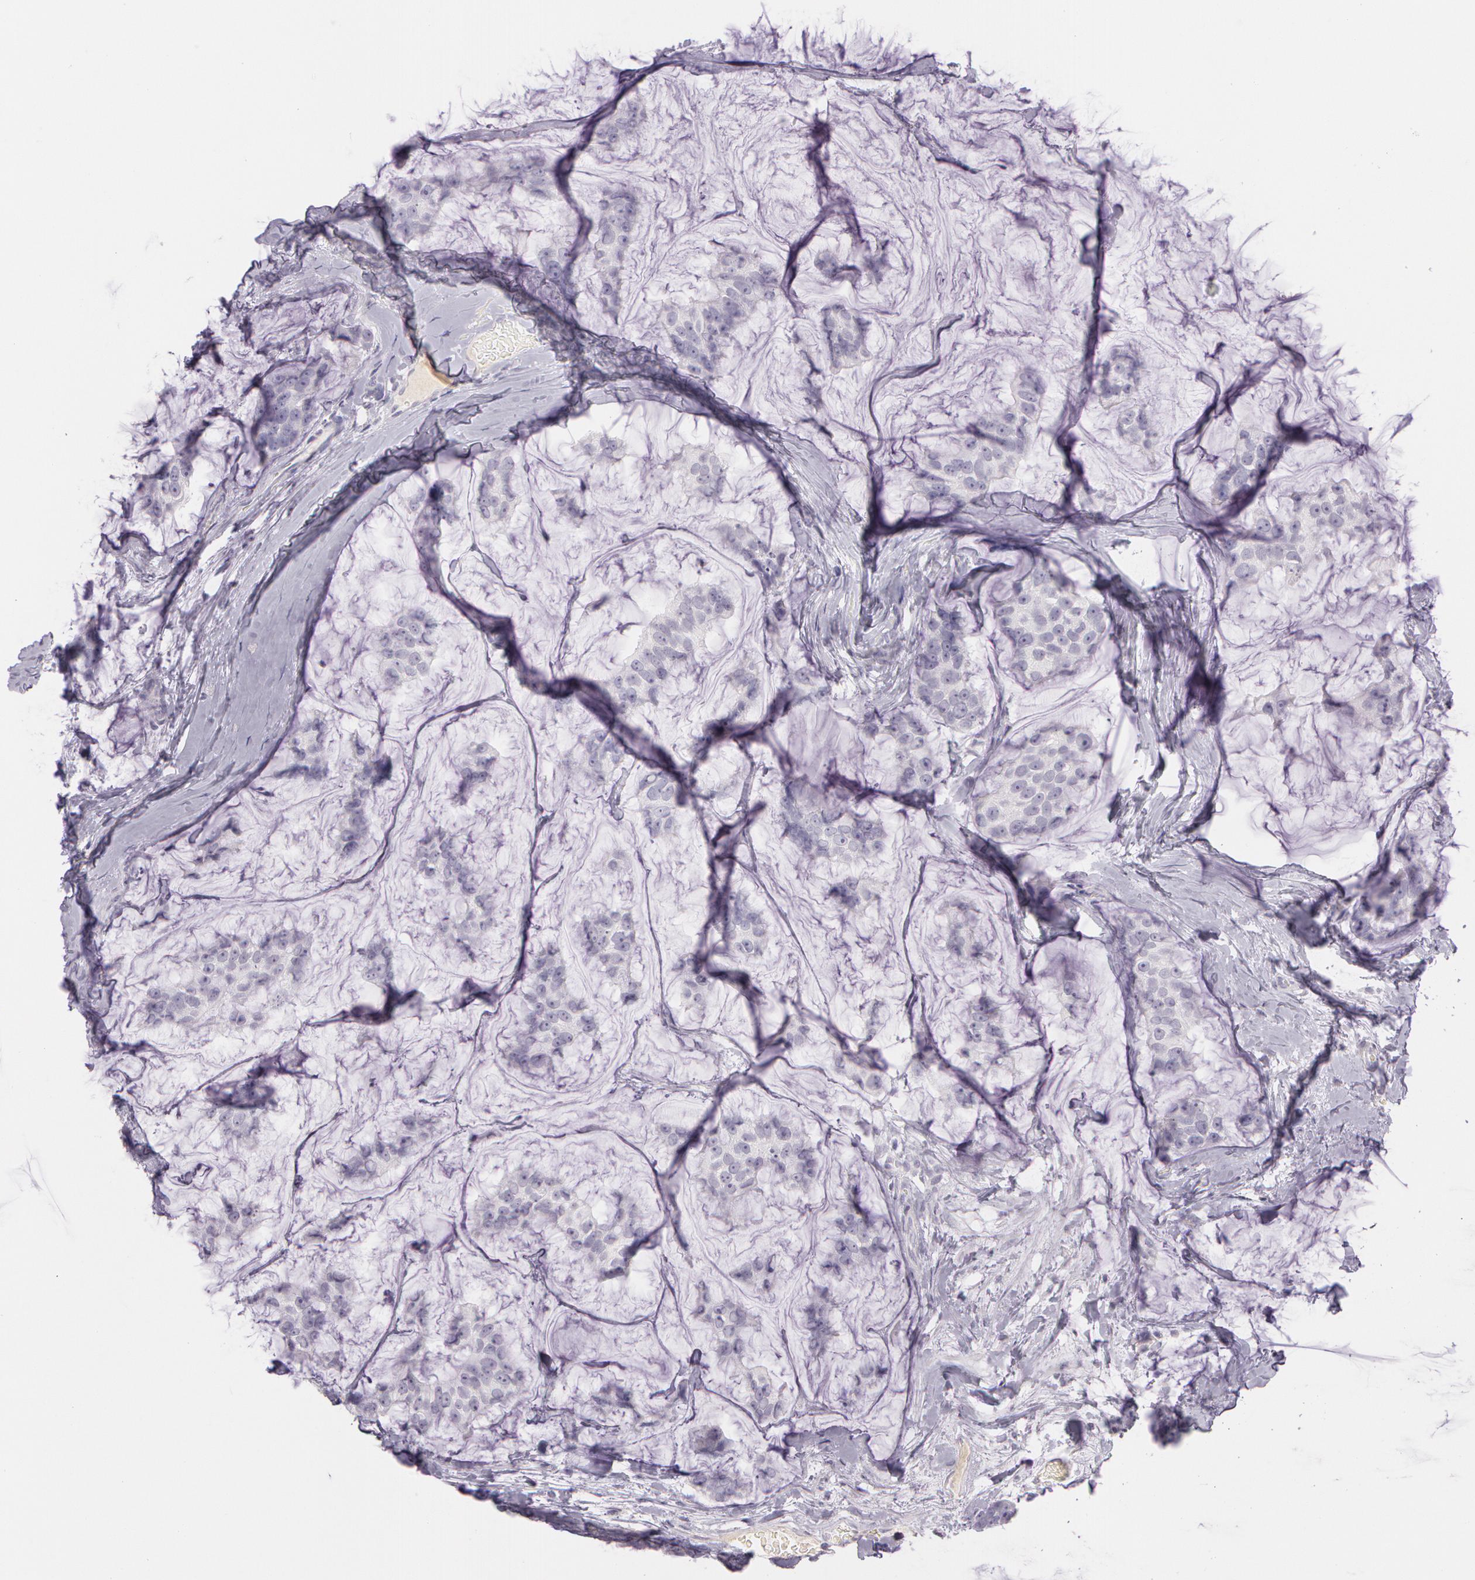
{"staining": {"intensity": "negative", "quantity": "none", "location": "none"}, "tissue": "breast cancer", "cell_type": "Tumor cells", "image_type": "cancer", "snomed": [{"axis": "morphology", "description": "Normal tissue, NOS"}, {"axis": "morphology", "description": "Duct carcinoma"}, {"axis": "topography", "description": "Breast"}], "caption": "An immunohistochemistry image of breast cancer is shown. There is no staining in tumor cells of breast cancer.", "gene": "OTC", "patient": {"sex": "female", "age": 50}}